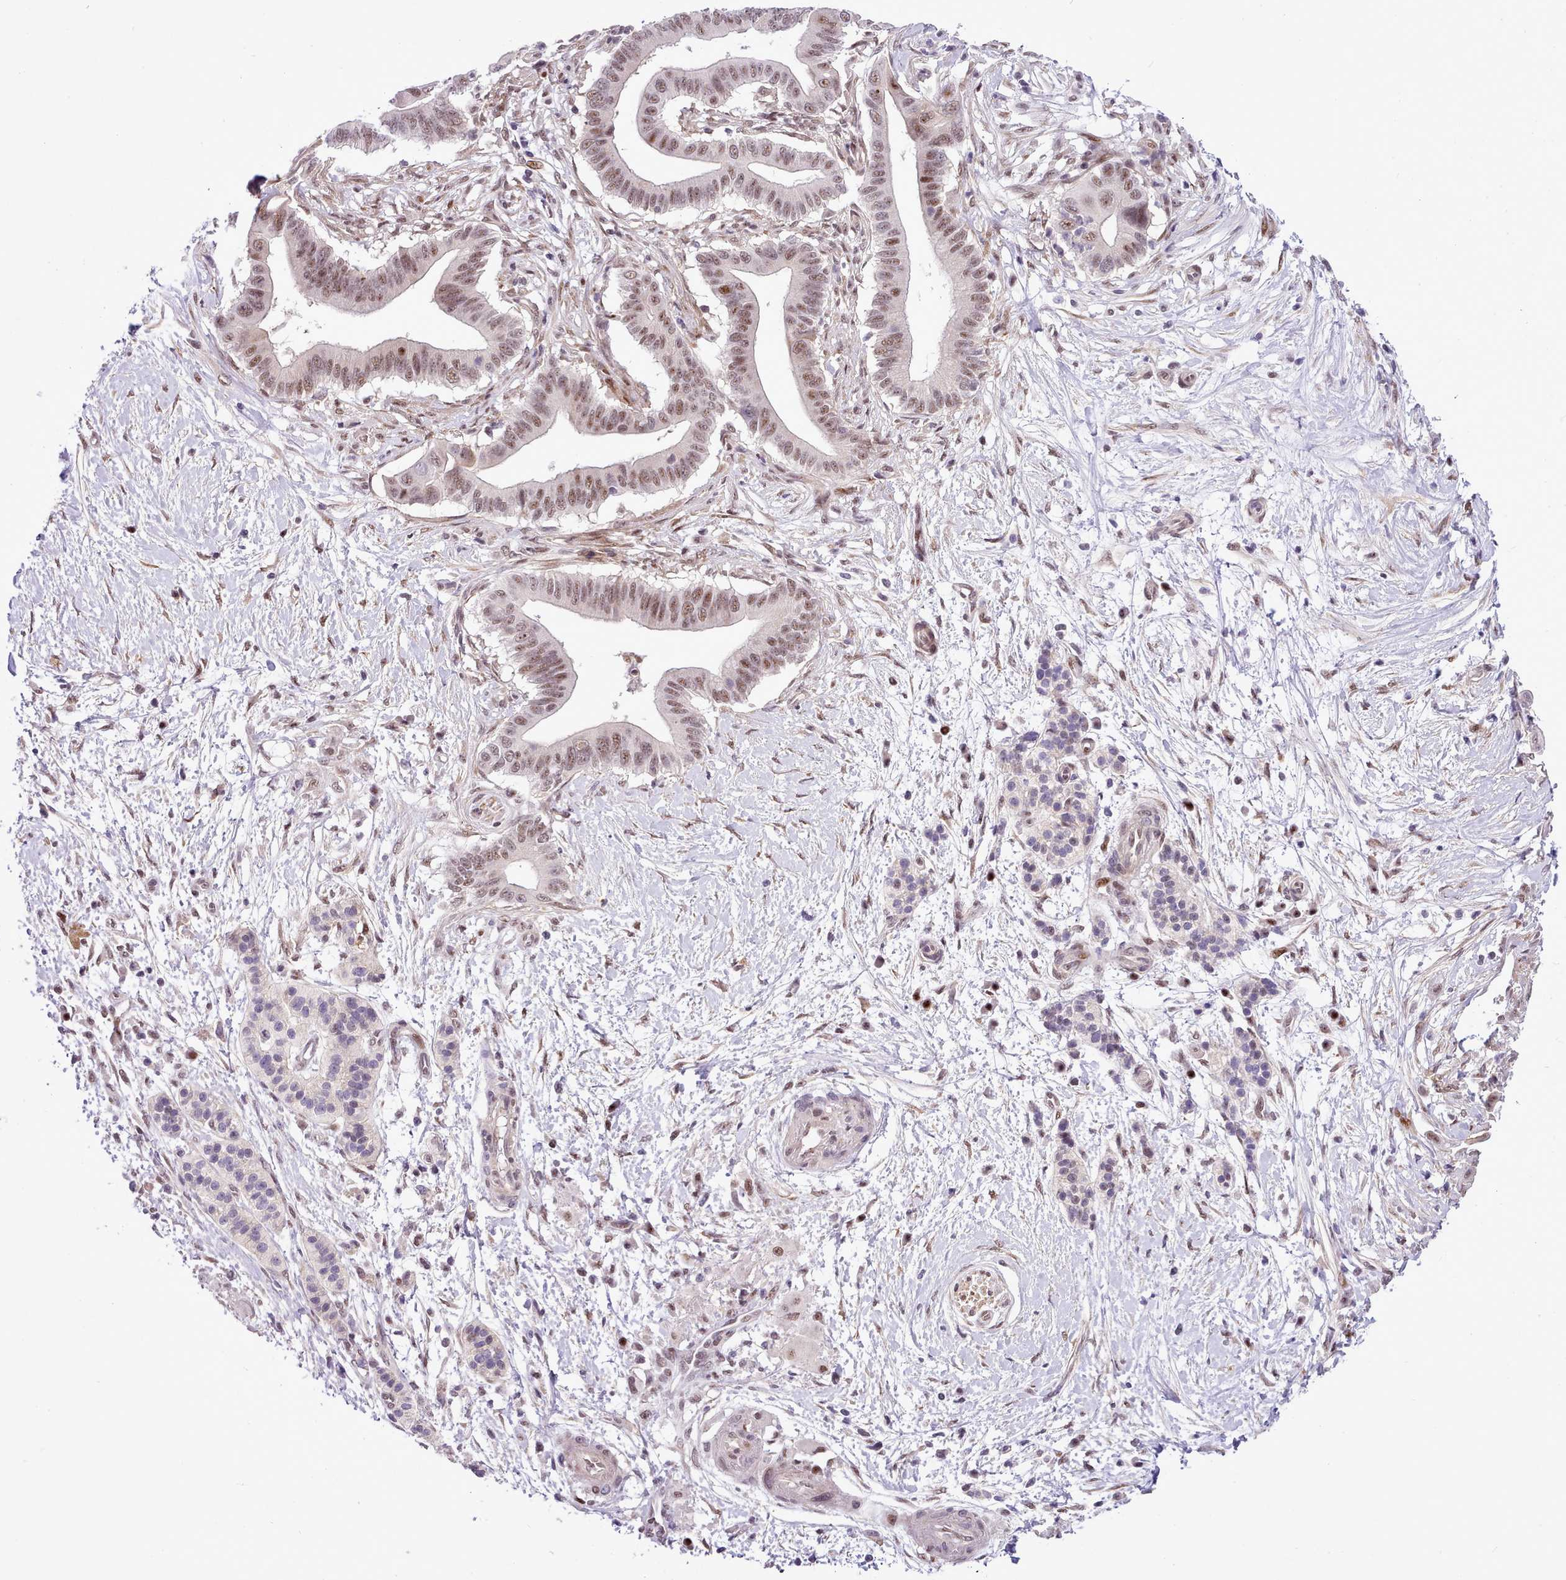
{"staining": {"intensity": "moderate", "quantity": "25%-75%", "location": "nuclear"}, "tissue": "pancreatic cancer", "cell_type": "Tumor cells", "image_type": "cancer", "snomed": [{"axis": "morphology", "description": "Adenocarcinoma, NOS"}, {"axis": "topography", "description": "Pancreas"}], "caption": "Protein staining of adenocarcinoma (pancreatic) tissue reveals moderate nuclear expression in approximately 25%-75% of tumor cells.", "gene": "HOXB7", "patient": {"sex": "male", "age": 68}}